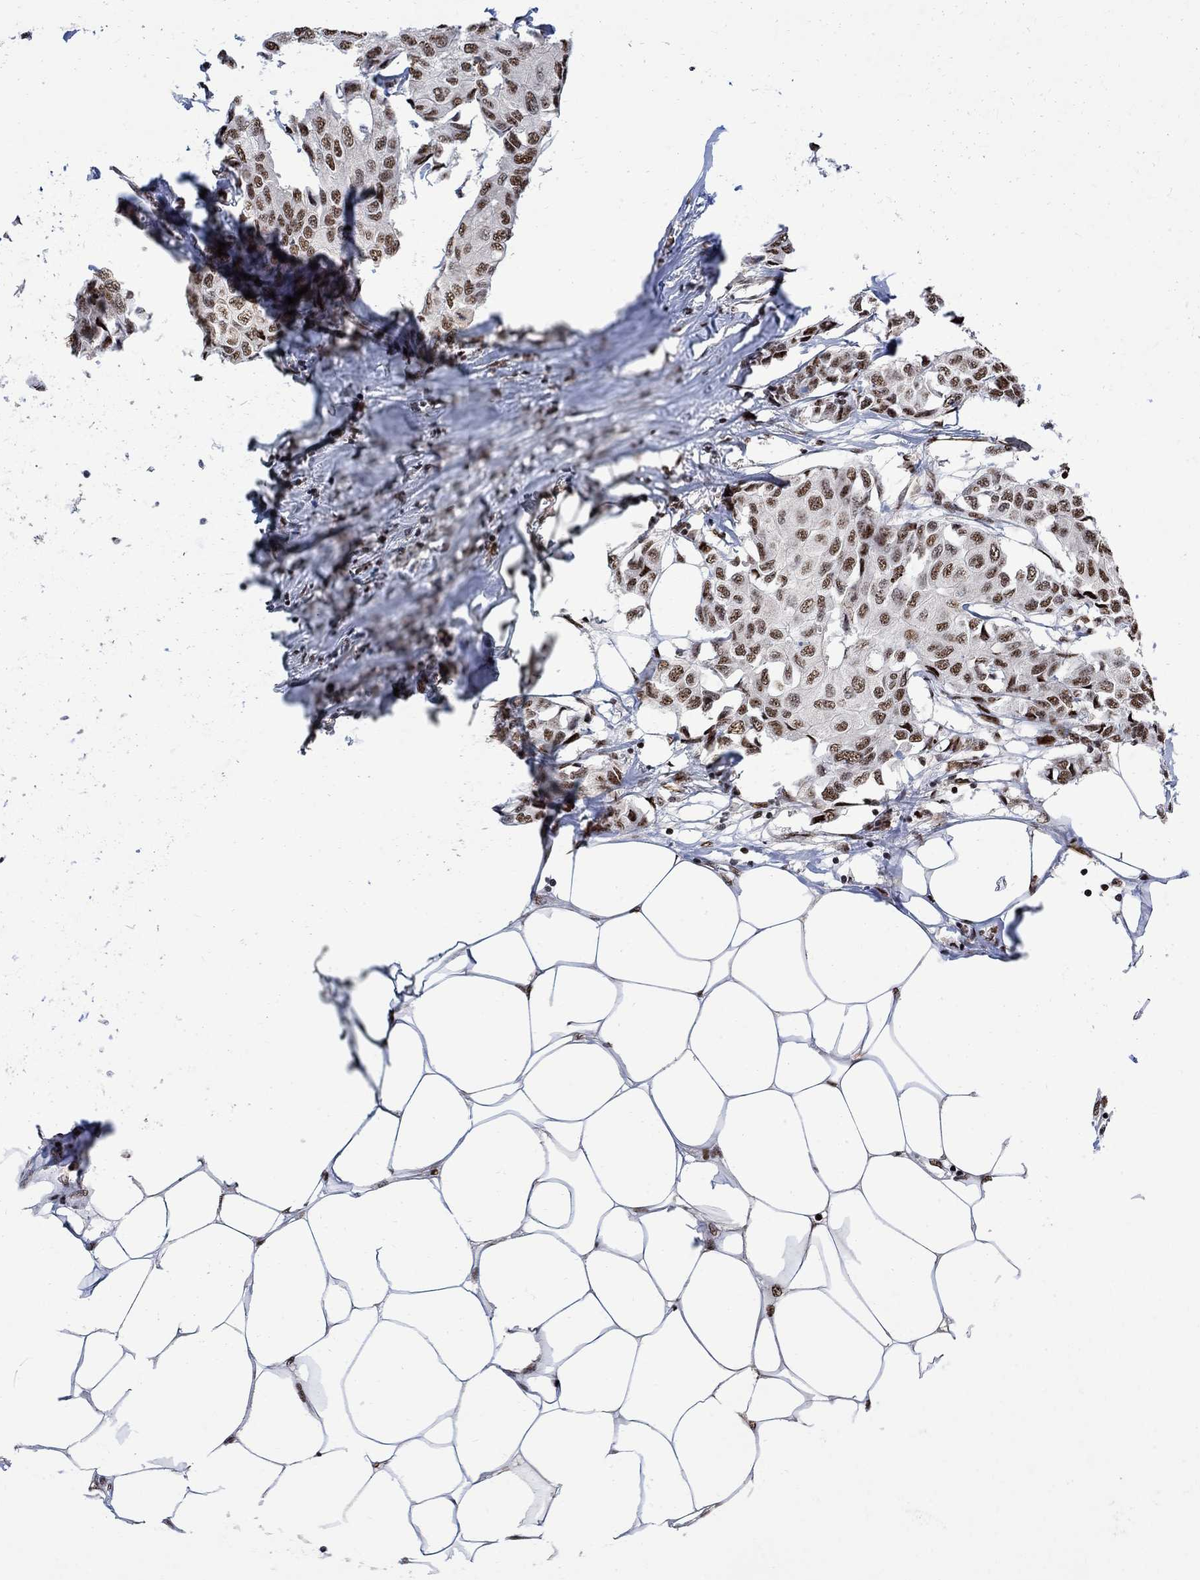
{"staining": {"intensity": "moderate", "quantity": ">75%", "location": "nuclear"}, "tissue": "breast cancer", "cell_type": "Tumor cells", "image_type": "cancer", "snomed": [{"axis": "morphology", "description": "Duct carcinoma"}, {"axis": "topography", "description": "Breast"}], "caption": "Approximately >75% of tumor cells in breast cancer (intraductal carcinoma) reveal moderate nuclear protein expression as visualized by brown immunohistochemical staining.", "gene": "E4F1", "patient": {"sex": "female", "age": 80}}